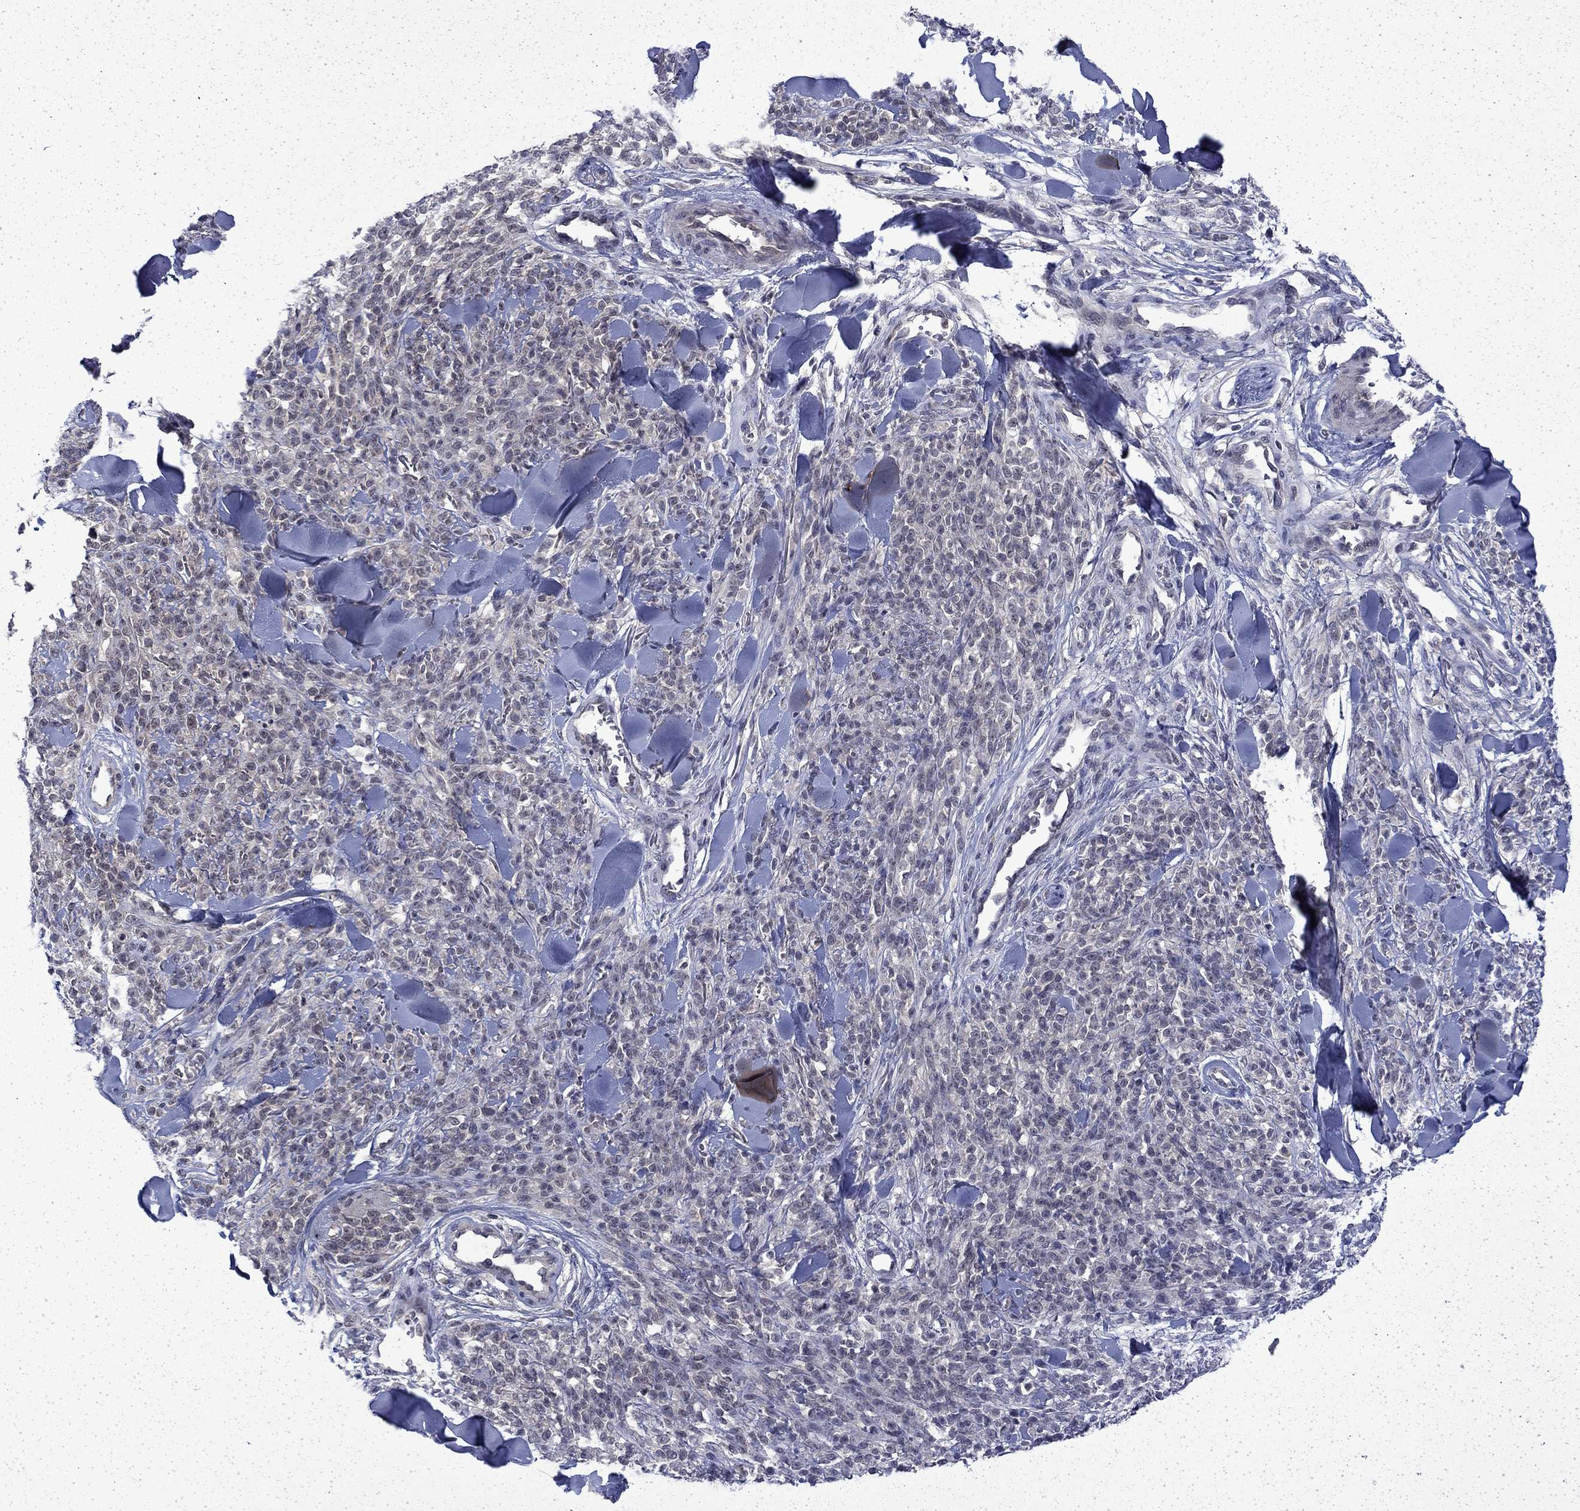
{"staining": {"intensity": "negative", "quantity": "none", "location": "none"}, "tissue": "melanoma", "cell_type": "Tumor cells", "image_type": "cancer", "snomed": [{"axis": "morphology", "description": "Malignant melanoma, NOS"}, {"axis": "topography", "description": "Skin"}, {"axis": "topography", "description": "Skin of trunk"}], "caption": "Tumor cells are negative for protein expression in human malignant melanoma.", "gene": "CHAT", "patient": {"sex": "male", "age": 74}}